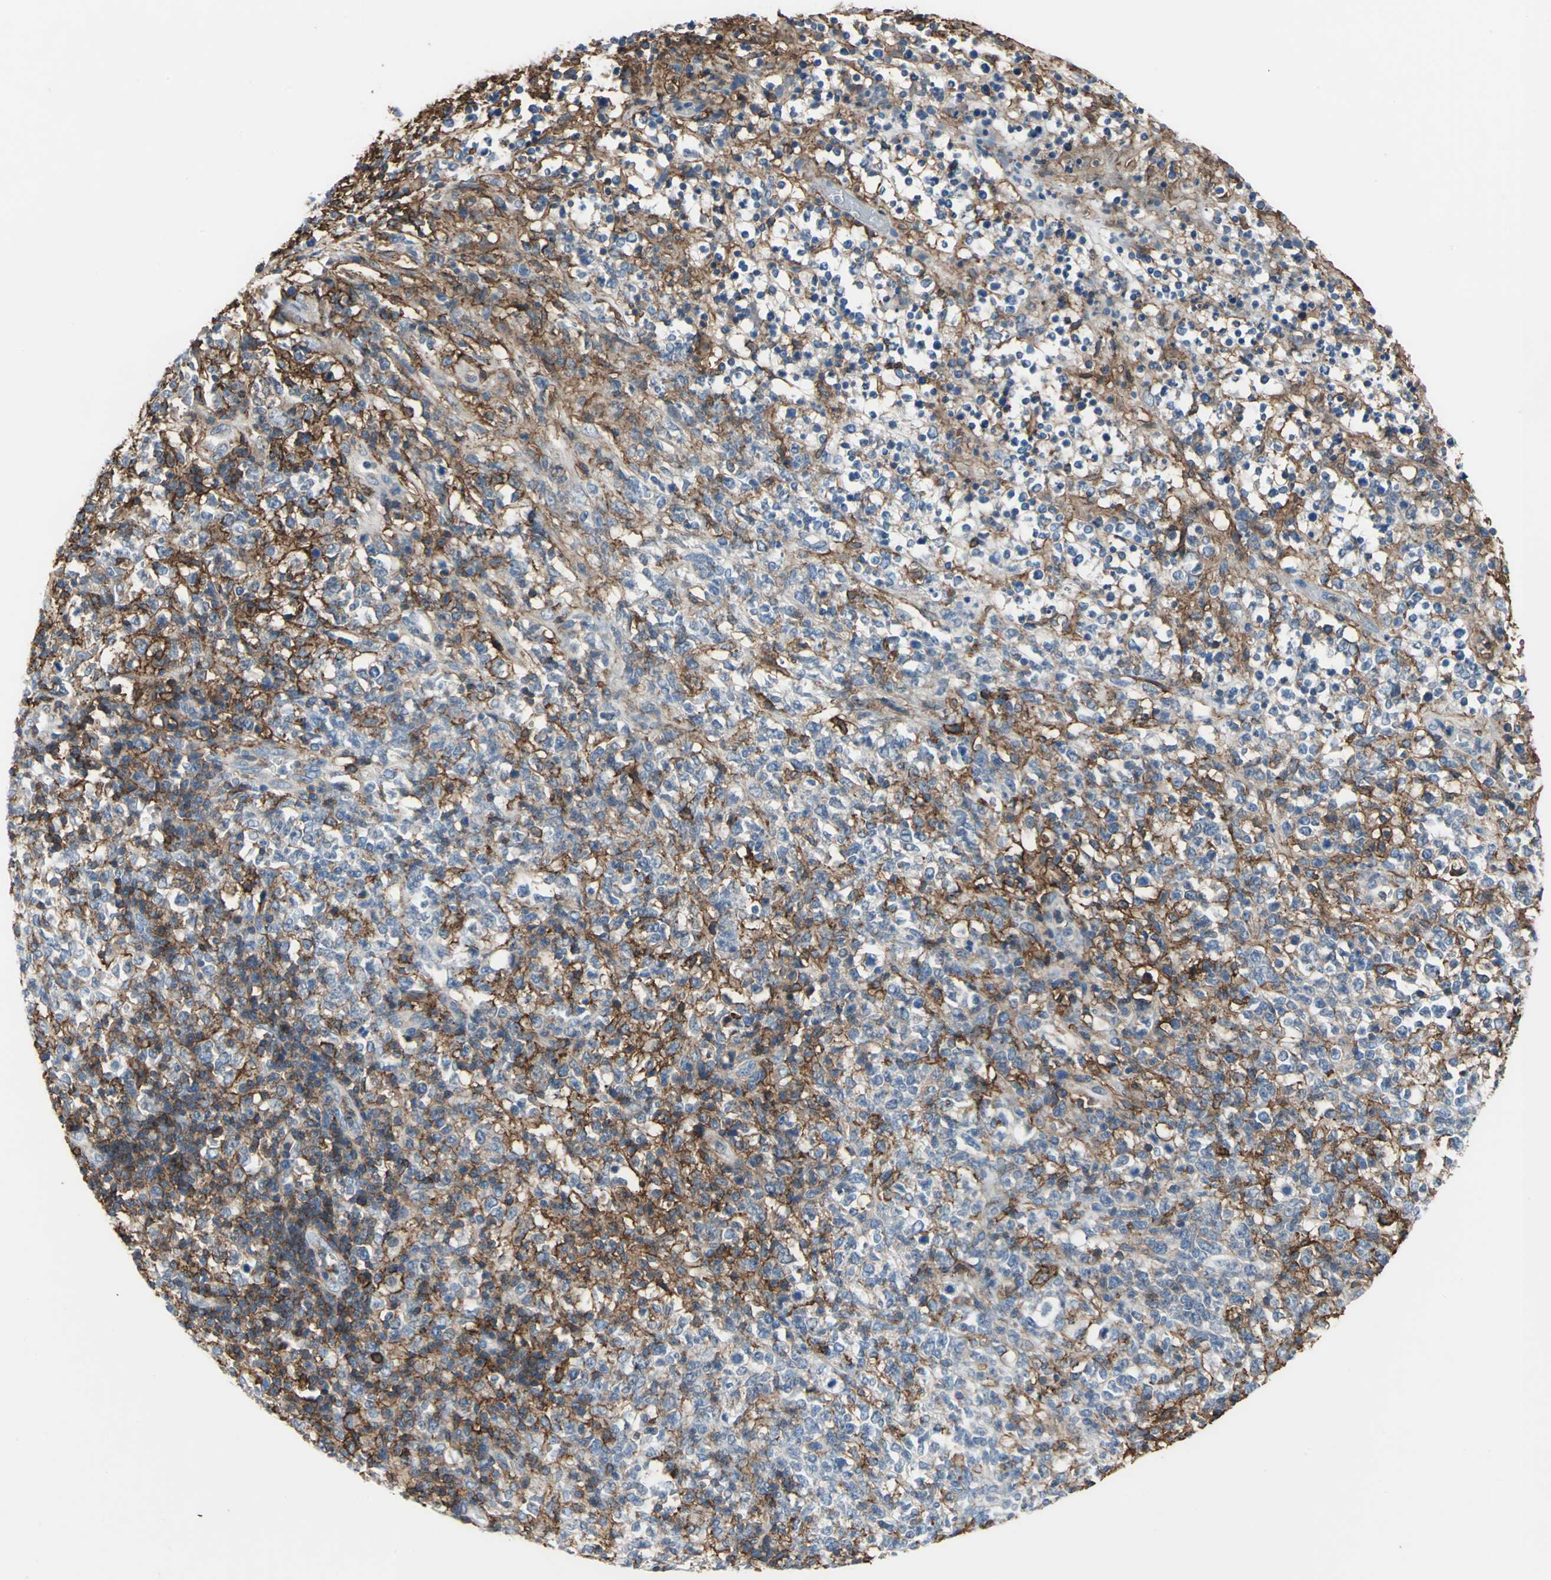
{"staining": {"intensity": "strong", "quantity": ">75%", "location": "cytoplasmic/membranous"}, "tissue": "lymphoma", "cell_type": "Tumor cells", "image_type": "cancer", "snomed": [{"axis": "morphology", "description": "Malignant lymphoma, non-Hodgkin's type, High grade"}, {"axis": "topography", "description": "Lymph node"}], "caption": "There is high levels of strong cytoplasmic/membranous positivity in tumor cells of malignant lymphoma, non-Hodgkin's type (high-grade), as demonstrated by immunohistochemical staining (brown color).", "gene": "CD44", "patient": {"sex": "female", "age": 84}}